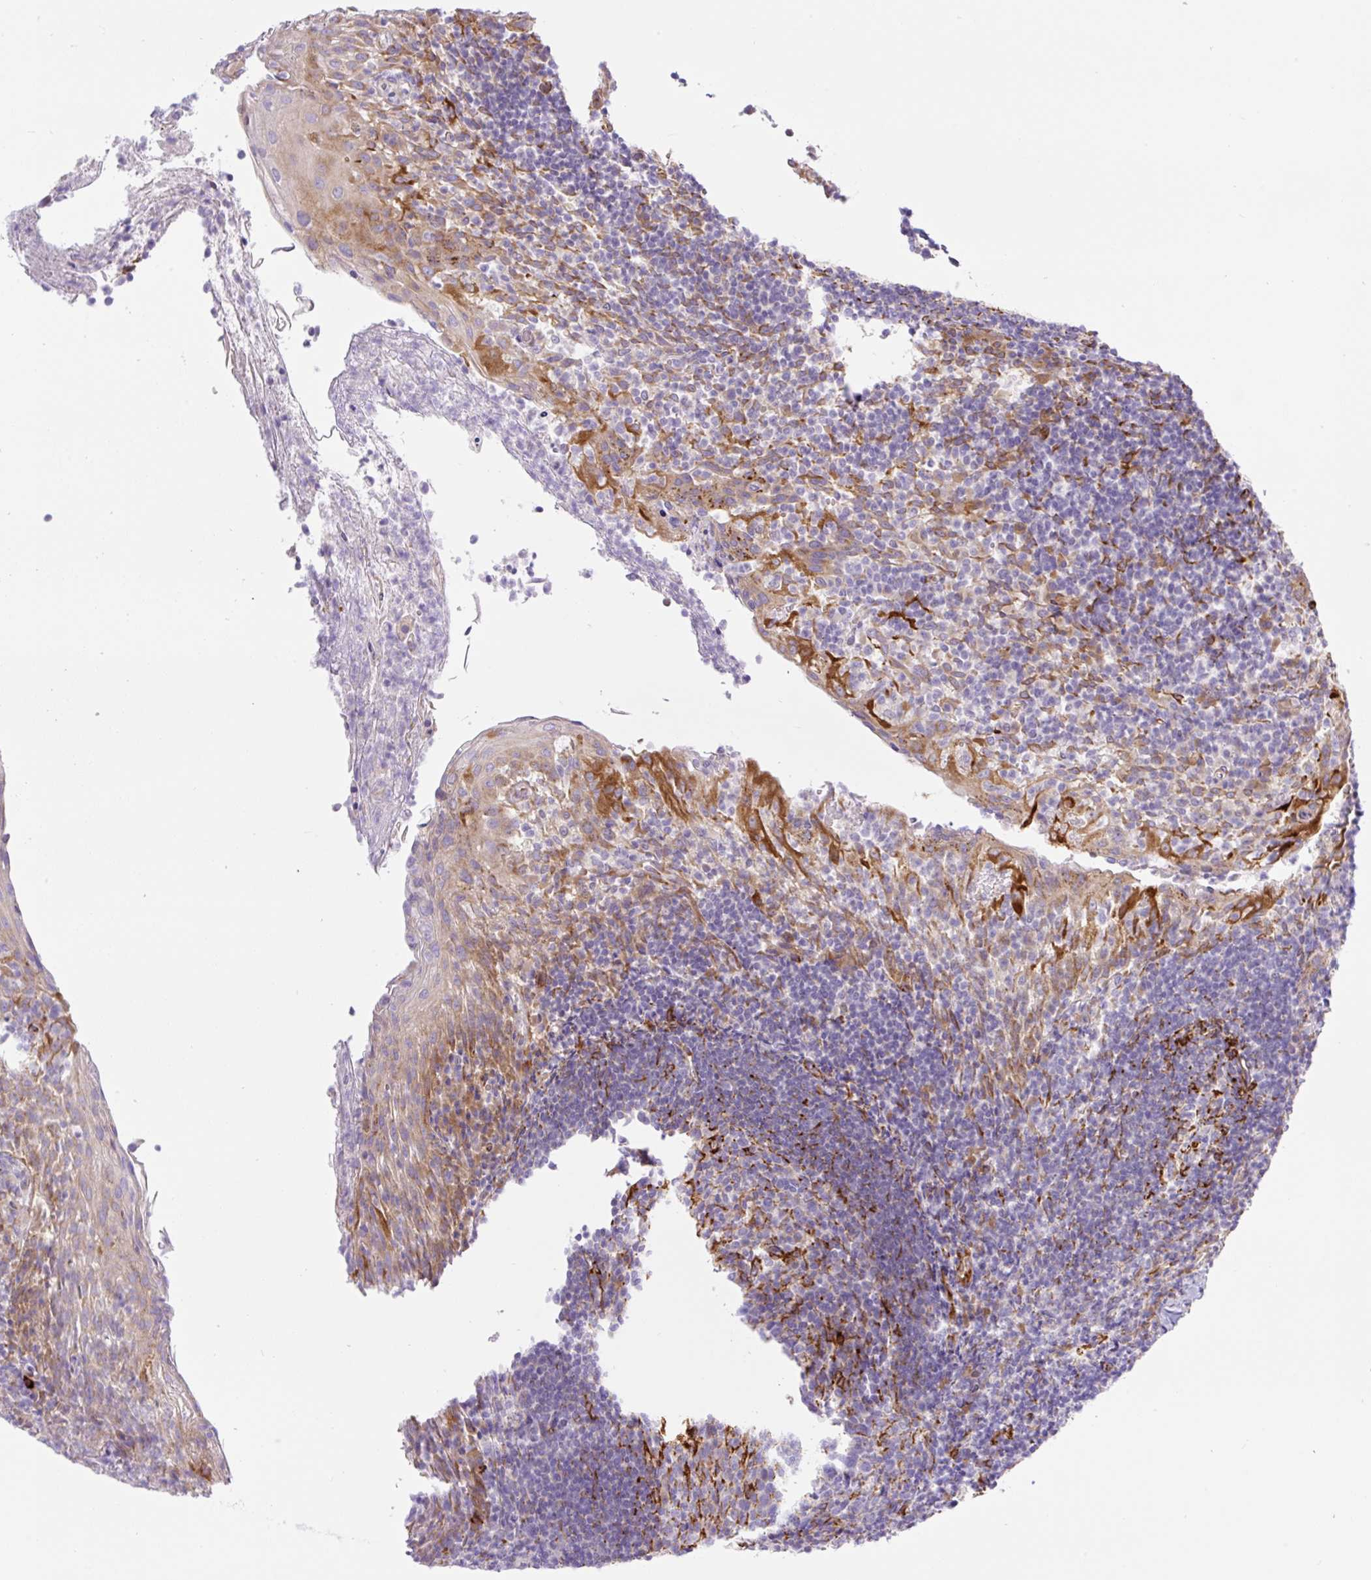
{"staining": {"intensity": "moderate", "quantity": "<25%", "location": "cytoplasmic/membranous"}, "tissue": "tonsil", "cell_type": "Germinal center cells", "image_type": "normal", "snomed": [{"axis": "morphology", "description": "Normal tissue, NOS"}, {"axis": "topography", "description": "Tonsil"}], "caption": "Protein analysis of benign tonsil shows moderate cytoplasmic/membranous positivity in approximately <25% of germinal center cells.", "gene": "RAB30", "patient": {"sex": "female", "age": 10}}